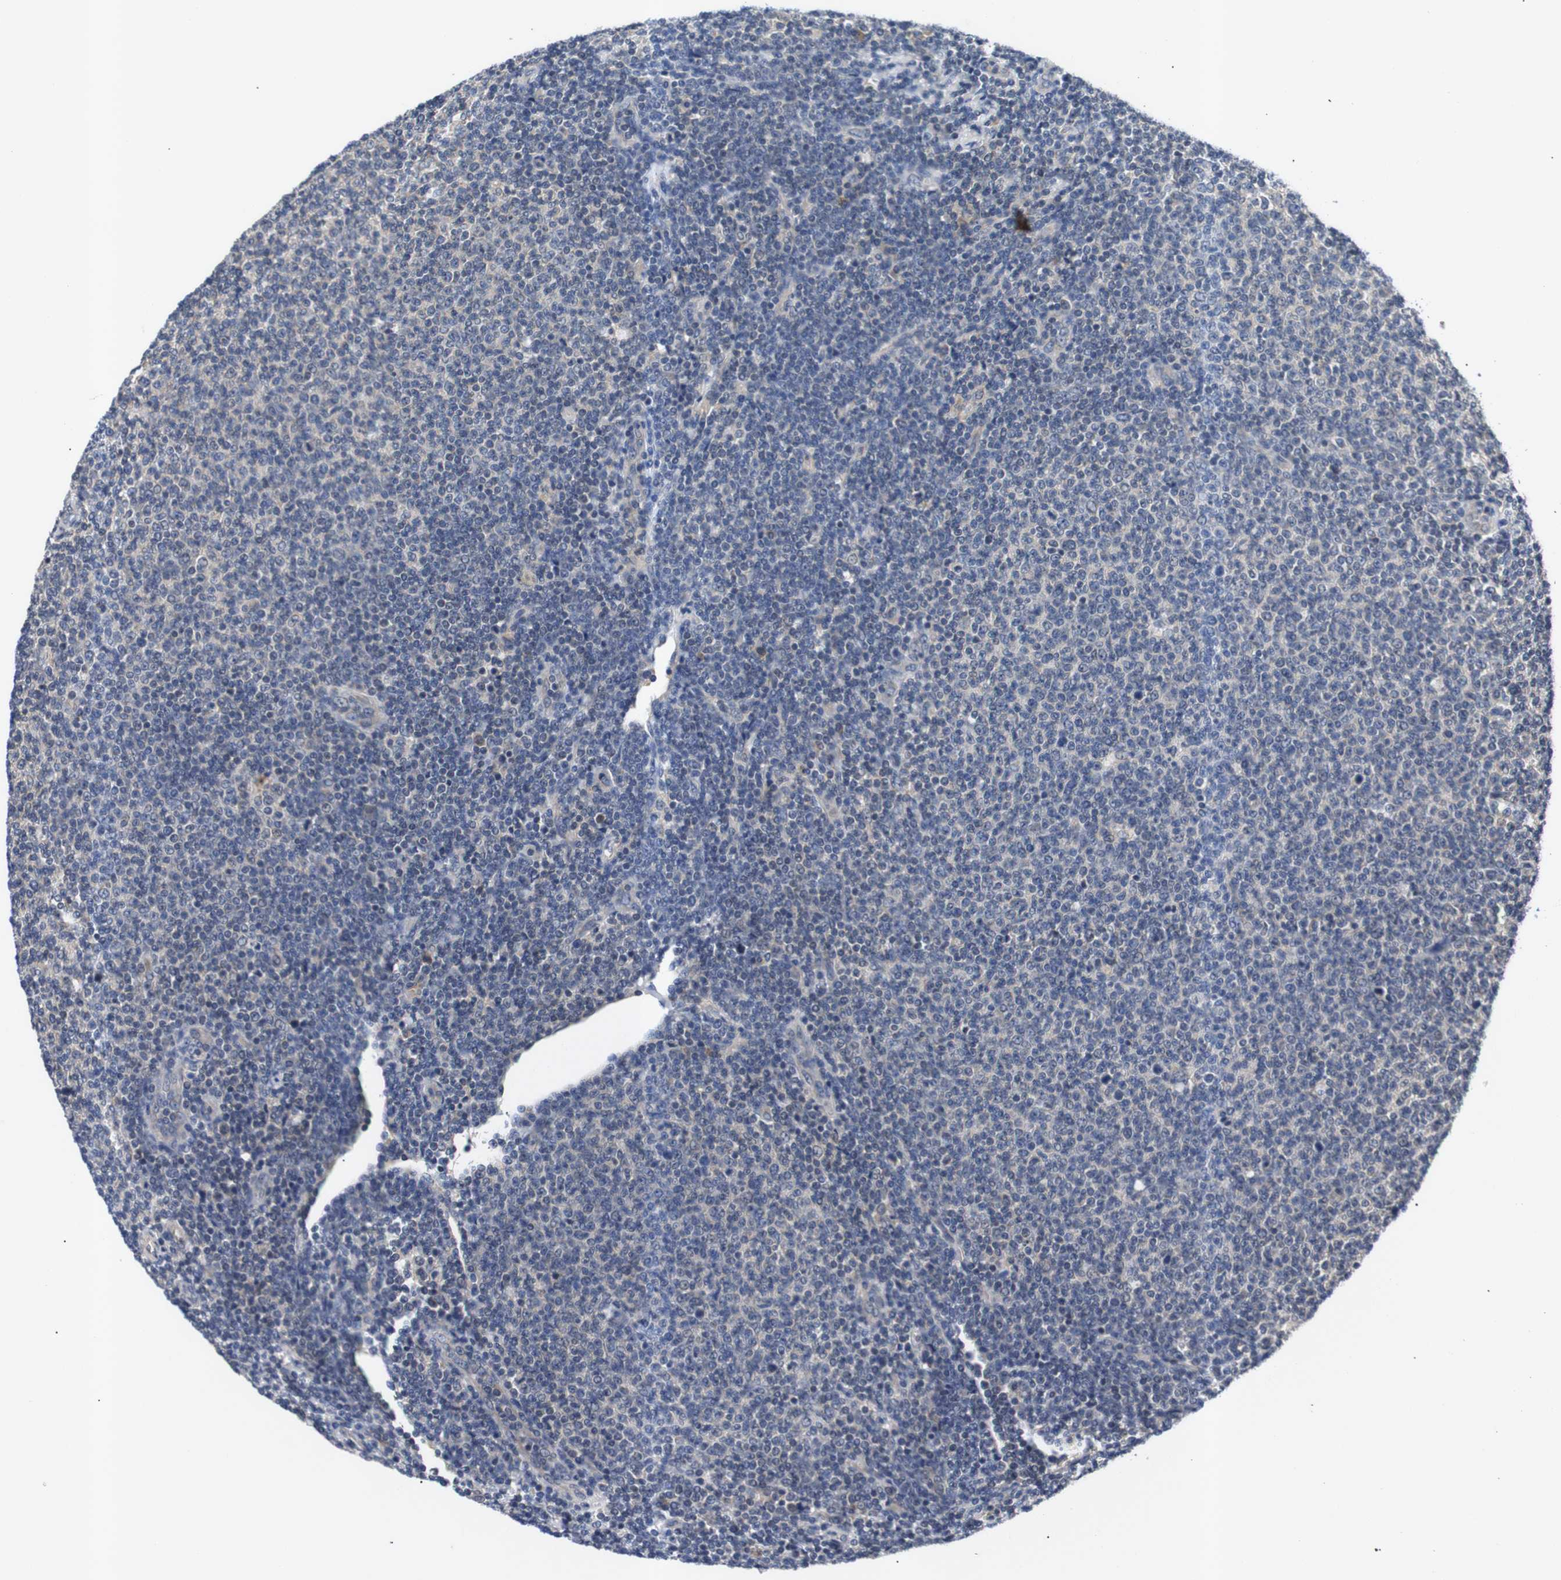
{"staining": {"intensity": "negative", "quantity": "none", "location": "none"}, "tissue": "lymphoma", "cell_type": "Tumor cells", "image_type": "cancer", "snomed": [{"axis": "morphology", "description": "Malignant lymphoma, non-Hodgkin's type, Low grade"}, {"axis": "topography", "description": "Lymph node"}], "caption": "Image shows no protein positivity in tumor cells of low-grade malignant lymphoma, non-Hodgkin's type tissue.", "gene": "RIPK1", "patient": {"sex": "male", "age": 66}}